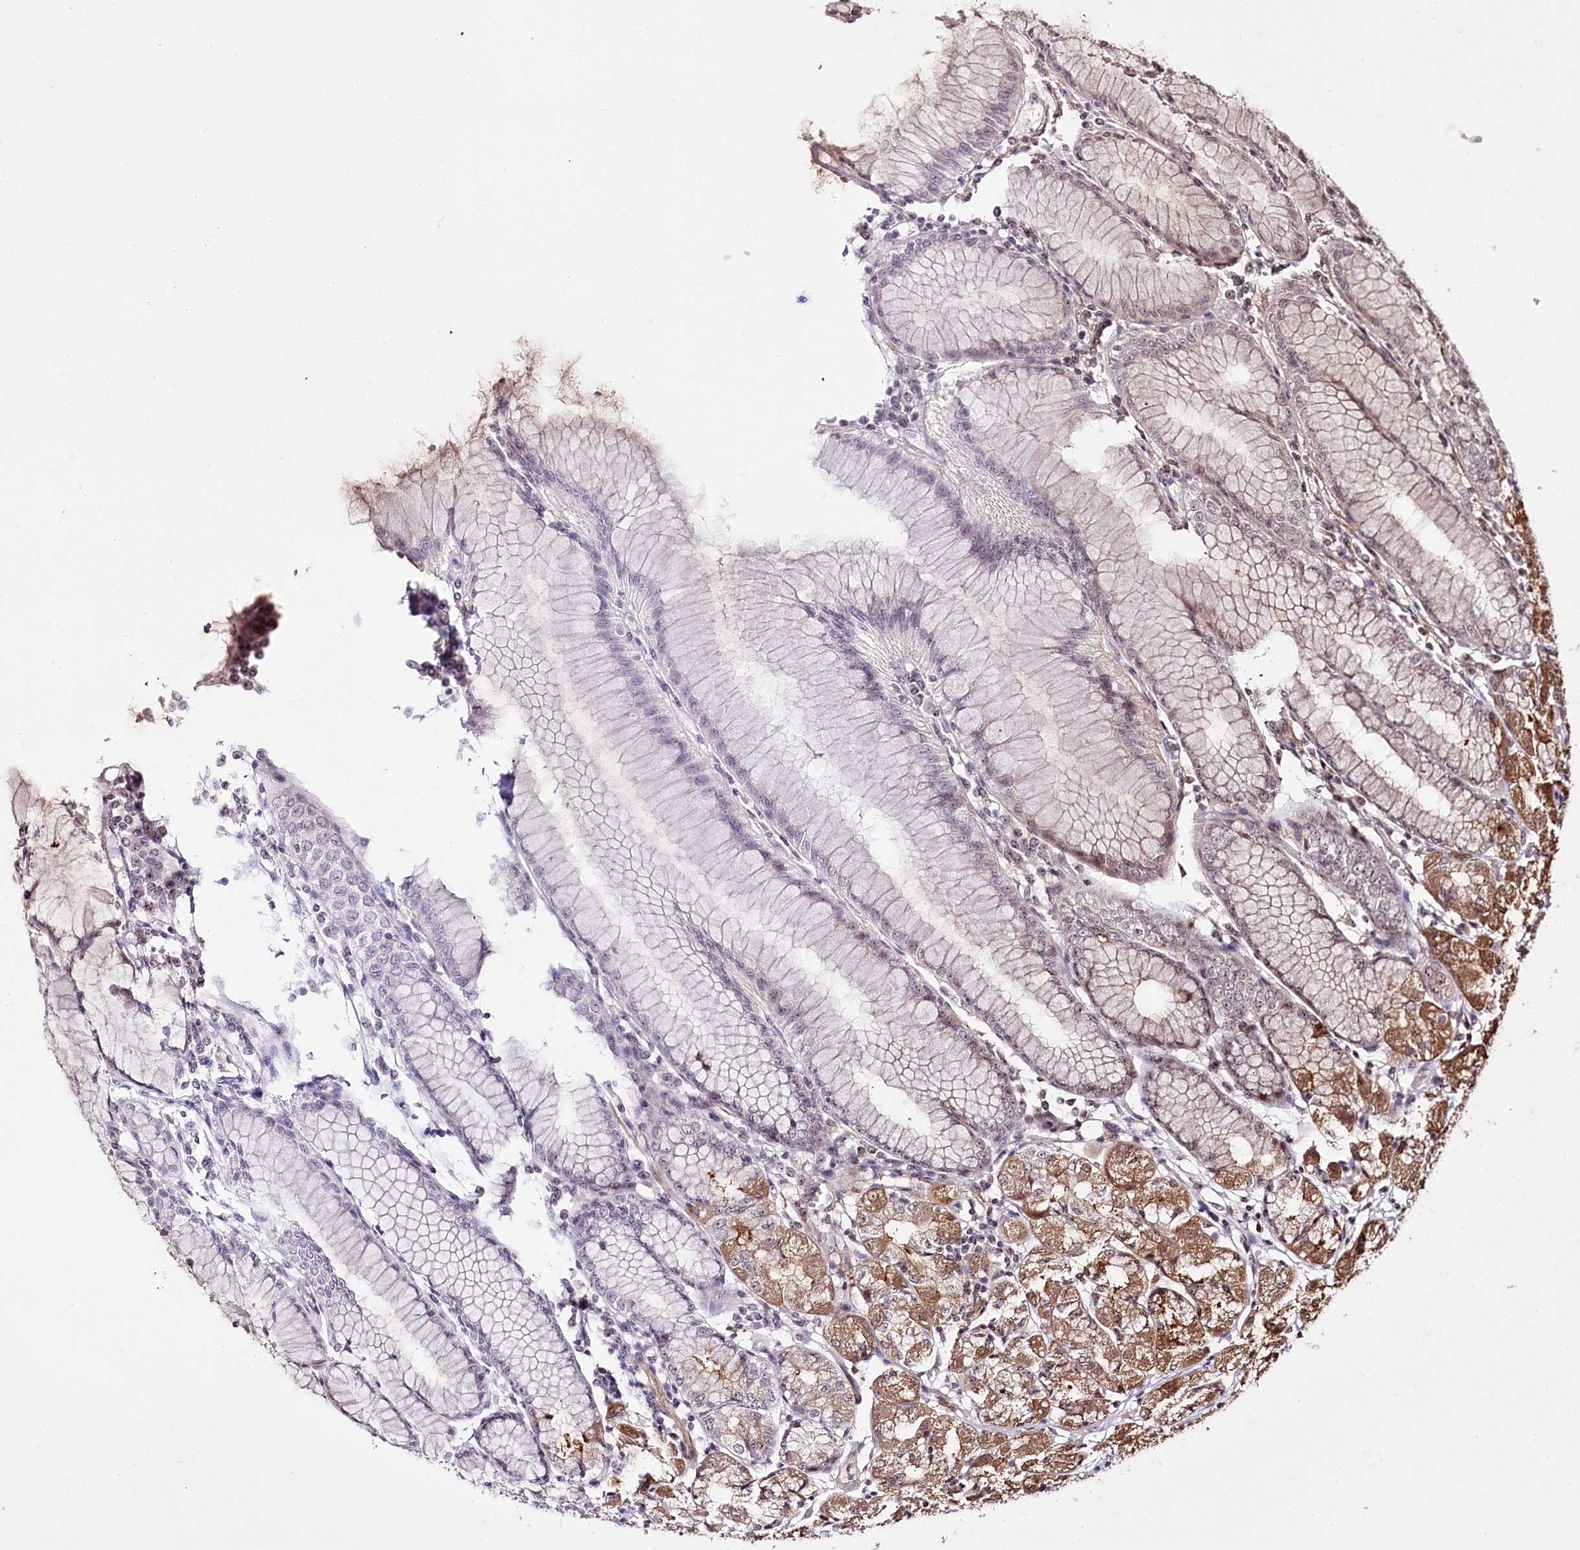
{"staining": {"intensity": "strong", "quantity": "25%-75%", "location": "cytoplasmic/membranous,nuclear"}, "tissue": "stomach", "cell_type": "Glandular cells", "image_type": "normal", "snomed": [{"axis": "morphology", "description": "Normal tissue, NOS"}, {"axis": "topography", "description": "Stomach"}], "caption": "A high-resolution micrograph shows immunohistochemistry (IHC) staining of benign stomach, which displays strong cytoplasmic/membranous,nuclear staining in approximately 25%-75% of glandular cells.", "gene": "CCDC59", "patient": {"sex": "female", "age": 57}}